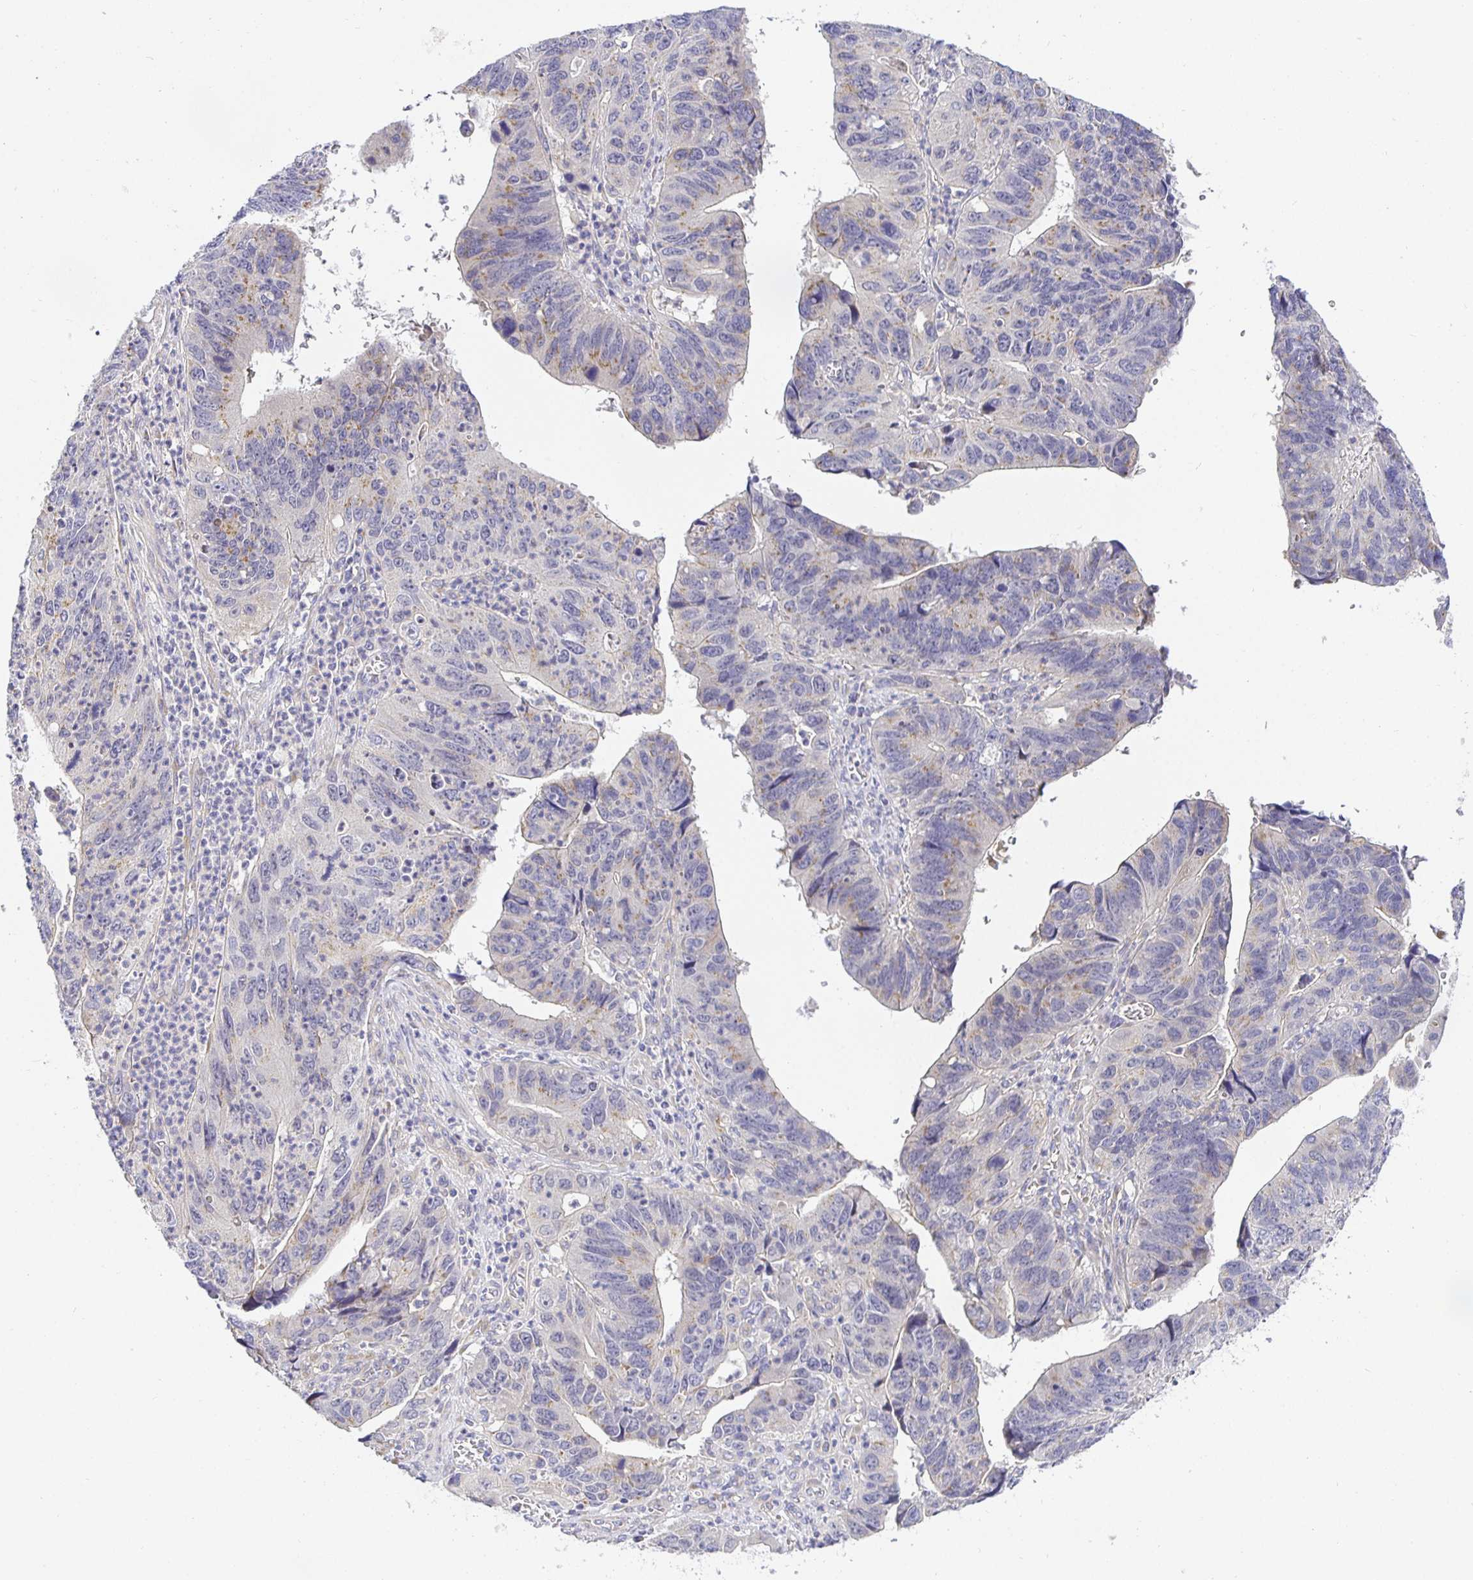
{"staining": {"intensity": "weak", "quantity": "<25%", "location": "cytoplasmic/membranous"}, "tissue": "stomach cancer", "cell_type": "Tumor cells", "image_type": "cancer", "snomed": [{"axis": "morphology", "description": "Adenocarcinoma, NOS"}, {"axis": "topography", "description": "Stomach"}], "caption": "High magnification brightfield microscopy of adenocarcinoma (stomach) stained with DAB (brown) and counterstained with hematoxylin (blue): tumor cells show no significant expression. (Immunohistochemistry, brightfield microscopy, high magnification).", "gene": "OPALIN", "patient": {"sex": "male", "age": 59}}